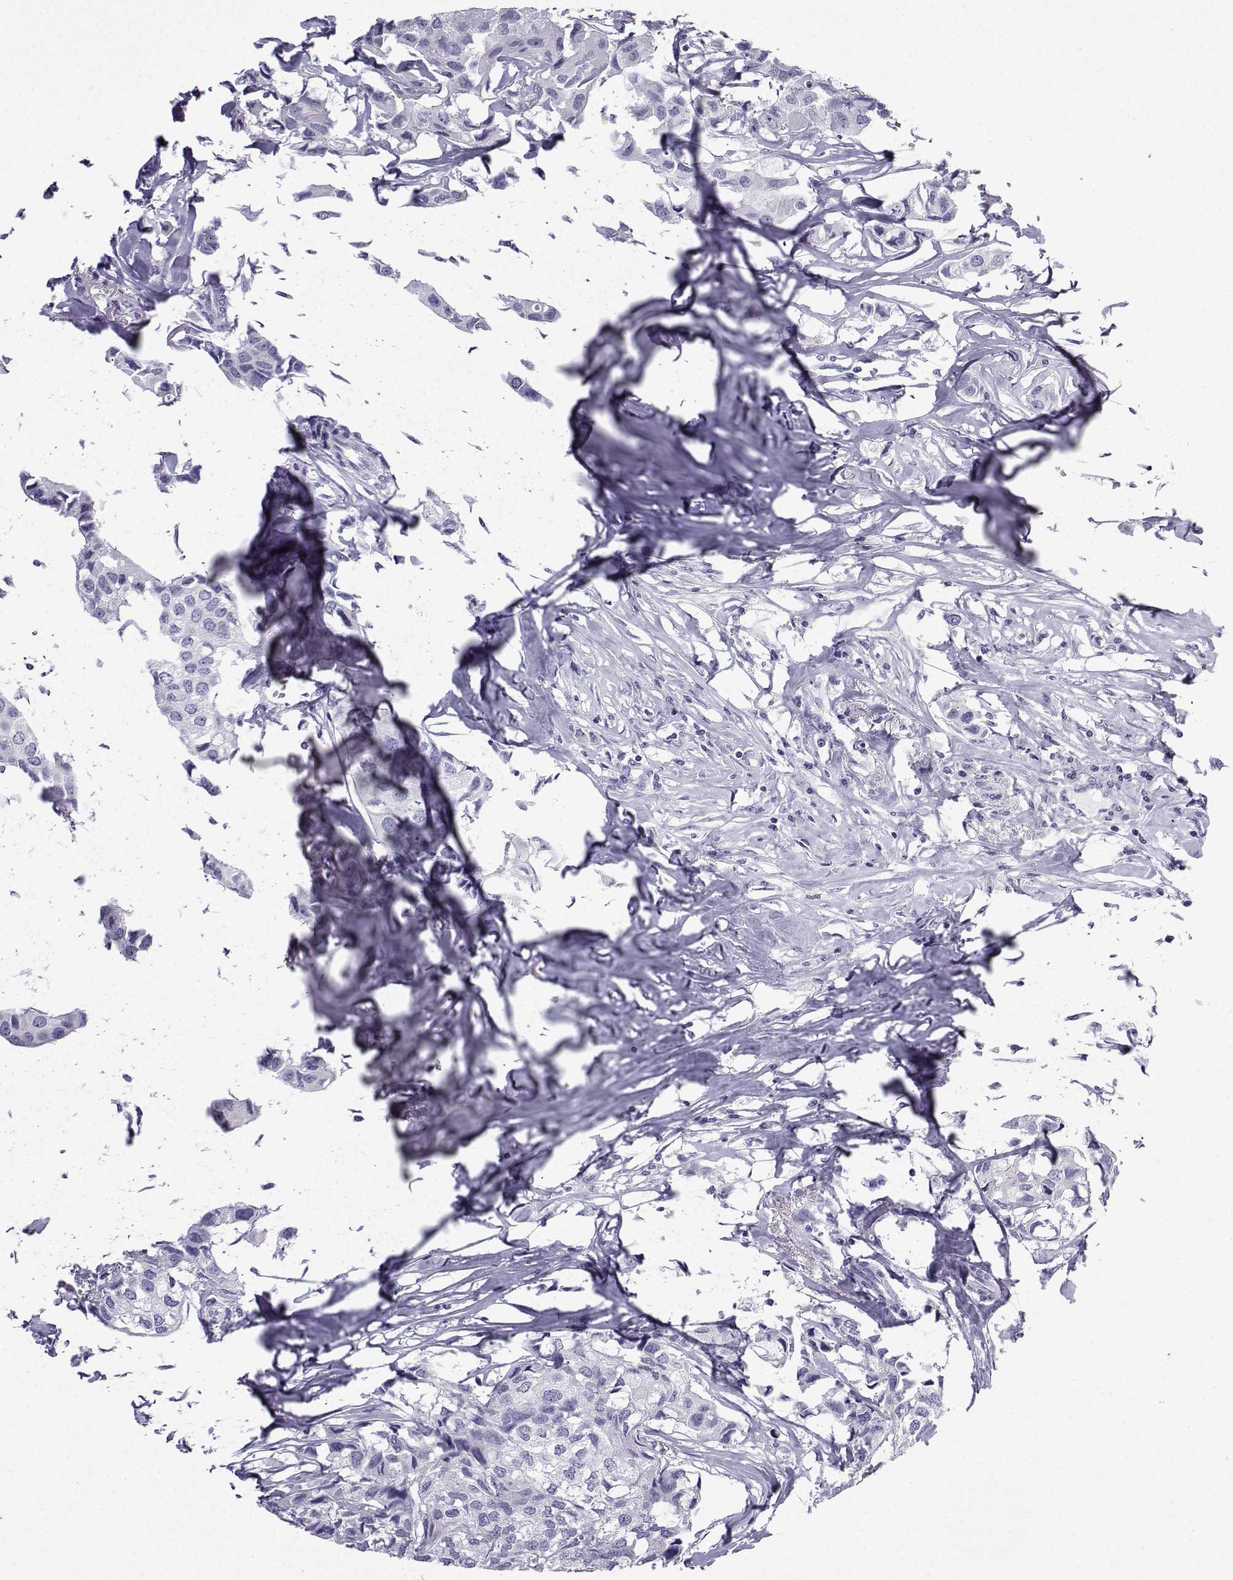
{"staining": {"intensity": "negative", "quantity": "none", "location": "none"}, "tissue": "breast cancer", "cell_type": "Tumor cells", "image_type": "cancer", "snomed": [{"axis": "morphology", "description": "Duct carcinoma"}, {"axis": "topography", "description": "Breast"}], "caption": "This is an IHC micrograph of human intraductal carcinoma (breast). There is no staining in tumor cells.", "gene": "ACRBP", "patient": {"sex": "female", "age": 80}}